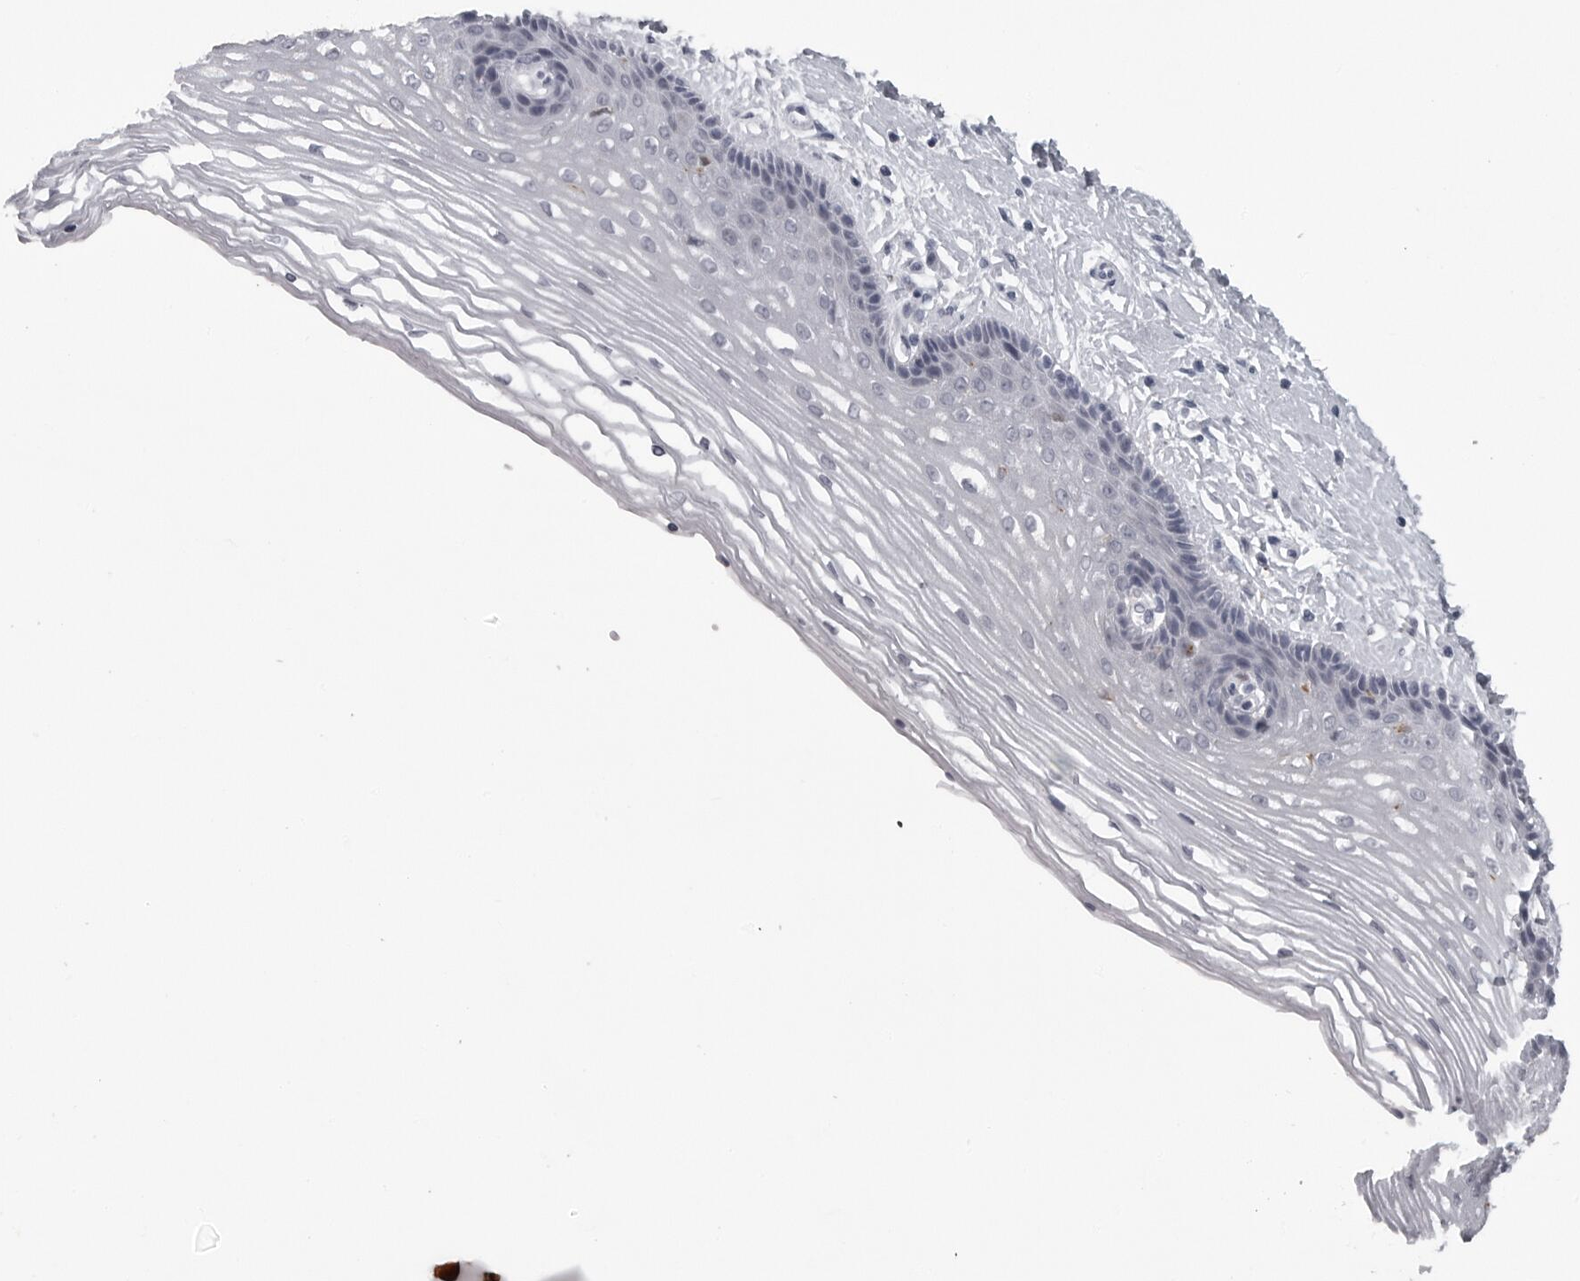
{"staining": {"intensity": "negative", "quantity": "none", "location": "none"}, "tissue": "vagina", "cell_type": "Squamous epithelial cells", "image_type": "normal", "snomed": [{"axis": "morphology", "description": "Normal tissue, NOS"}, {"axis": "topography", "description": "Vagina"}], "caption": "Immunohistochemistry of normal vagina reveals no staining in squamous epithelial cells.", "gene": "LYSMD1", "patient": {"sex": "female", "age": 46}}